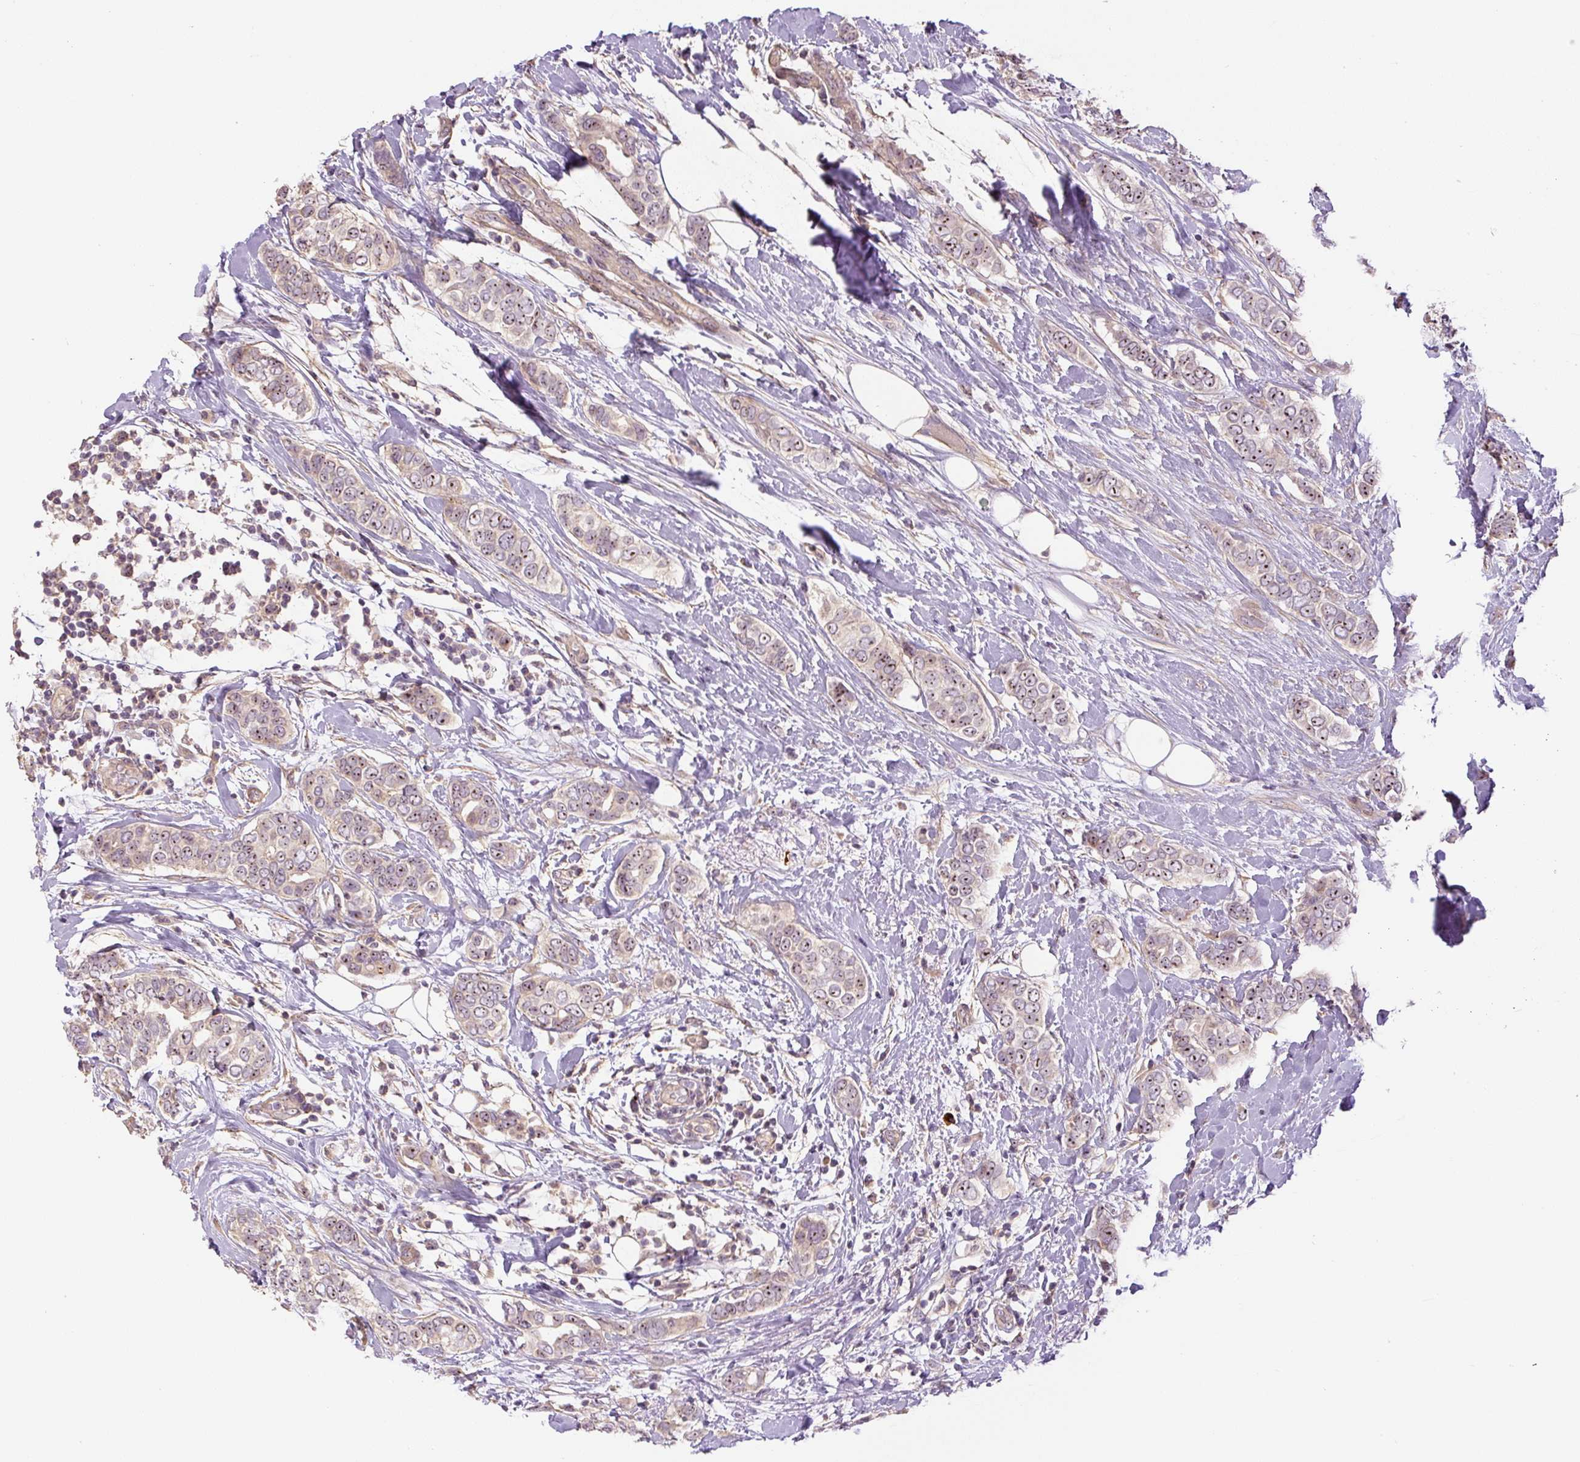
{"staining": {"intensity": "weak", "quantity": ">75%", "location": "nuclear"}, "tissue": "breast cancer", "cell_type": "Tumor cells", "image_type": "cancer", "snomed": [{"axis": "morphology", "description": "Lobular carcinoma"}, {"axis": "topography", "description": "Breast"}], "caption": "Breast cancer stained for a protein displays weak nuclear positivity in tumor cells.", "gene": "TMEM151B", "patient": {"sex": "female", "age": 51}}